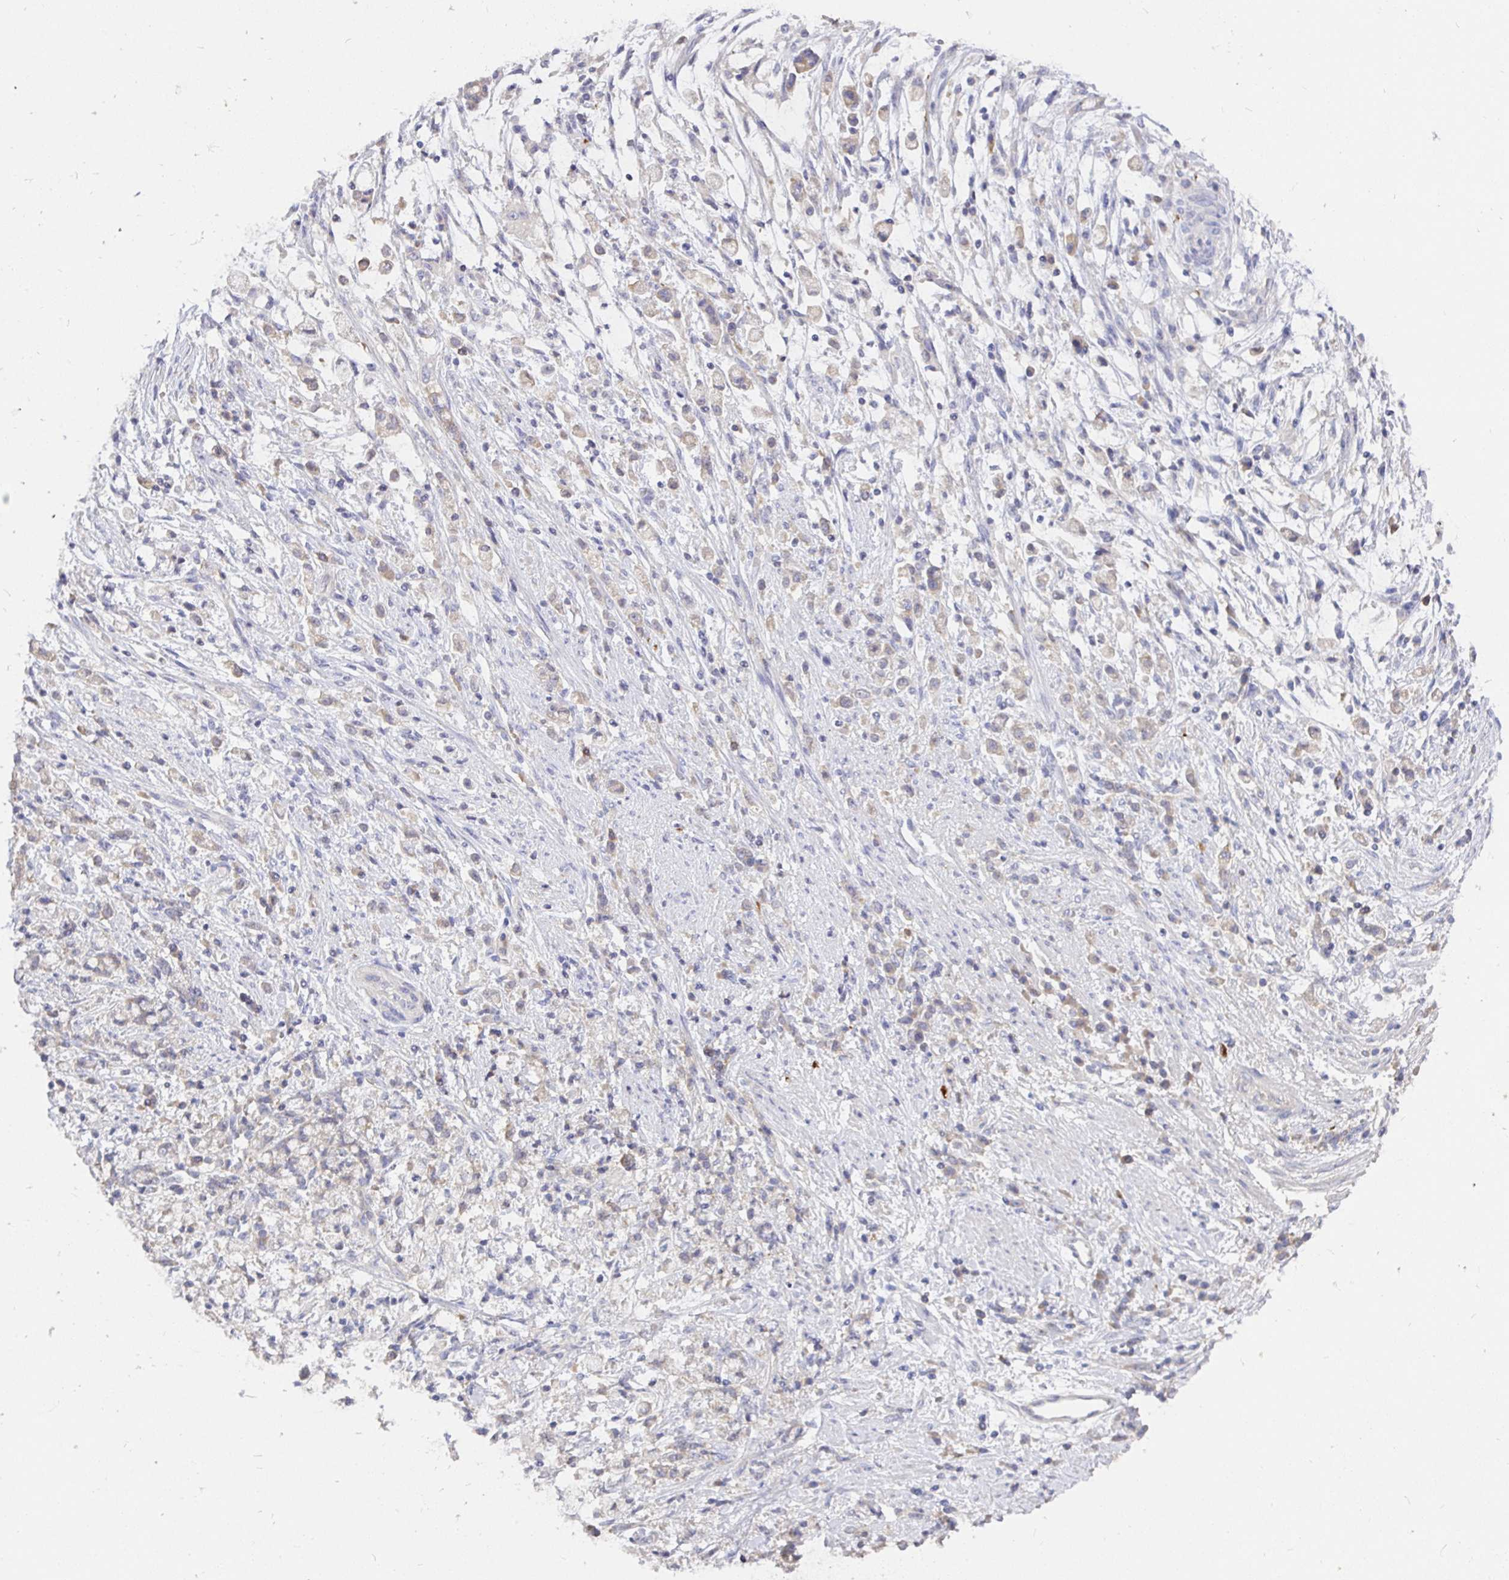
{"staining": {"intensity": "negative", "quantity": "none", "location": "none"}, "tissue": "stomach cancer", "cell_type": "Tumor cells", "image_type": "cancer", "snomed": [{"axis": "morphology", "description": "Adenocarcinoma, NOS"}, {"axis": "topography", "description": "Stomach"}], "caption": "Tumor cells show no significant protein staining in stomach cancer (adenocarcinoma). (IHC, brightfield microscopy, high magnification).", "gene": "KIF21A", "patient": {"sex": "female", "age": 60}}